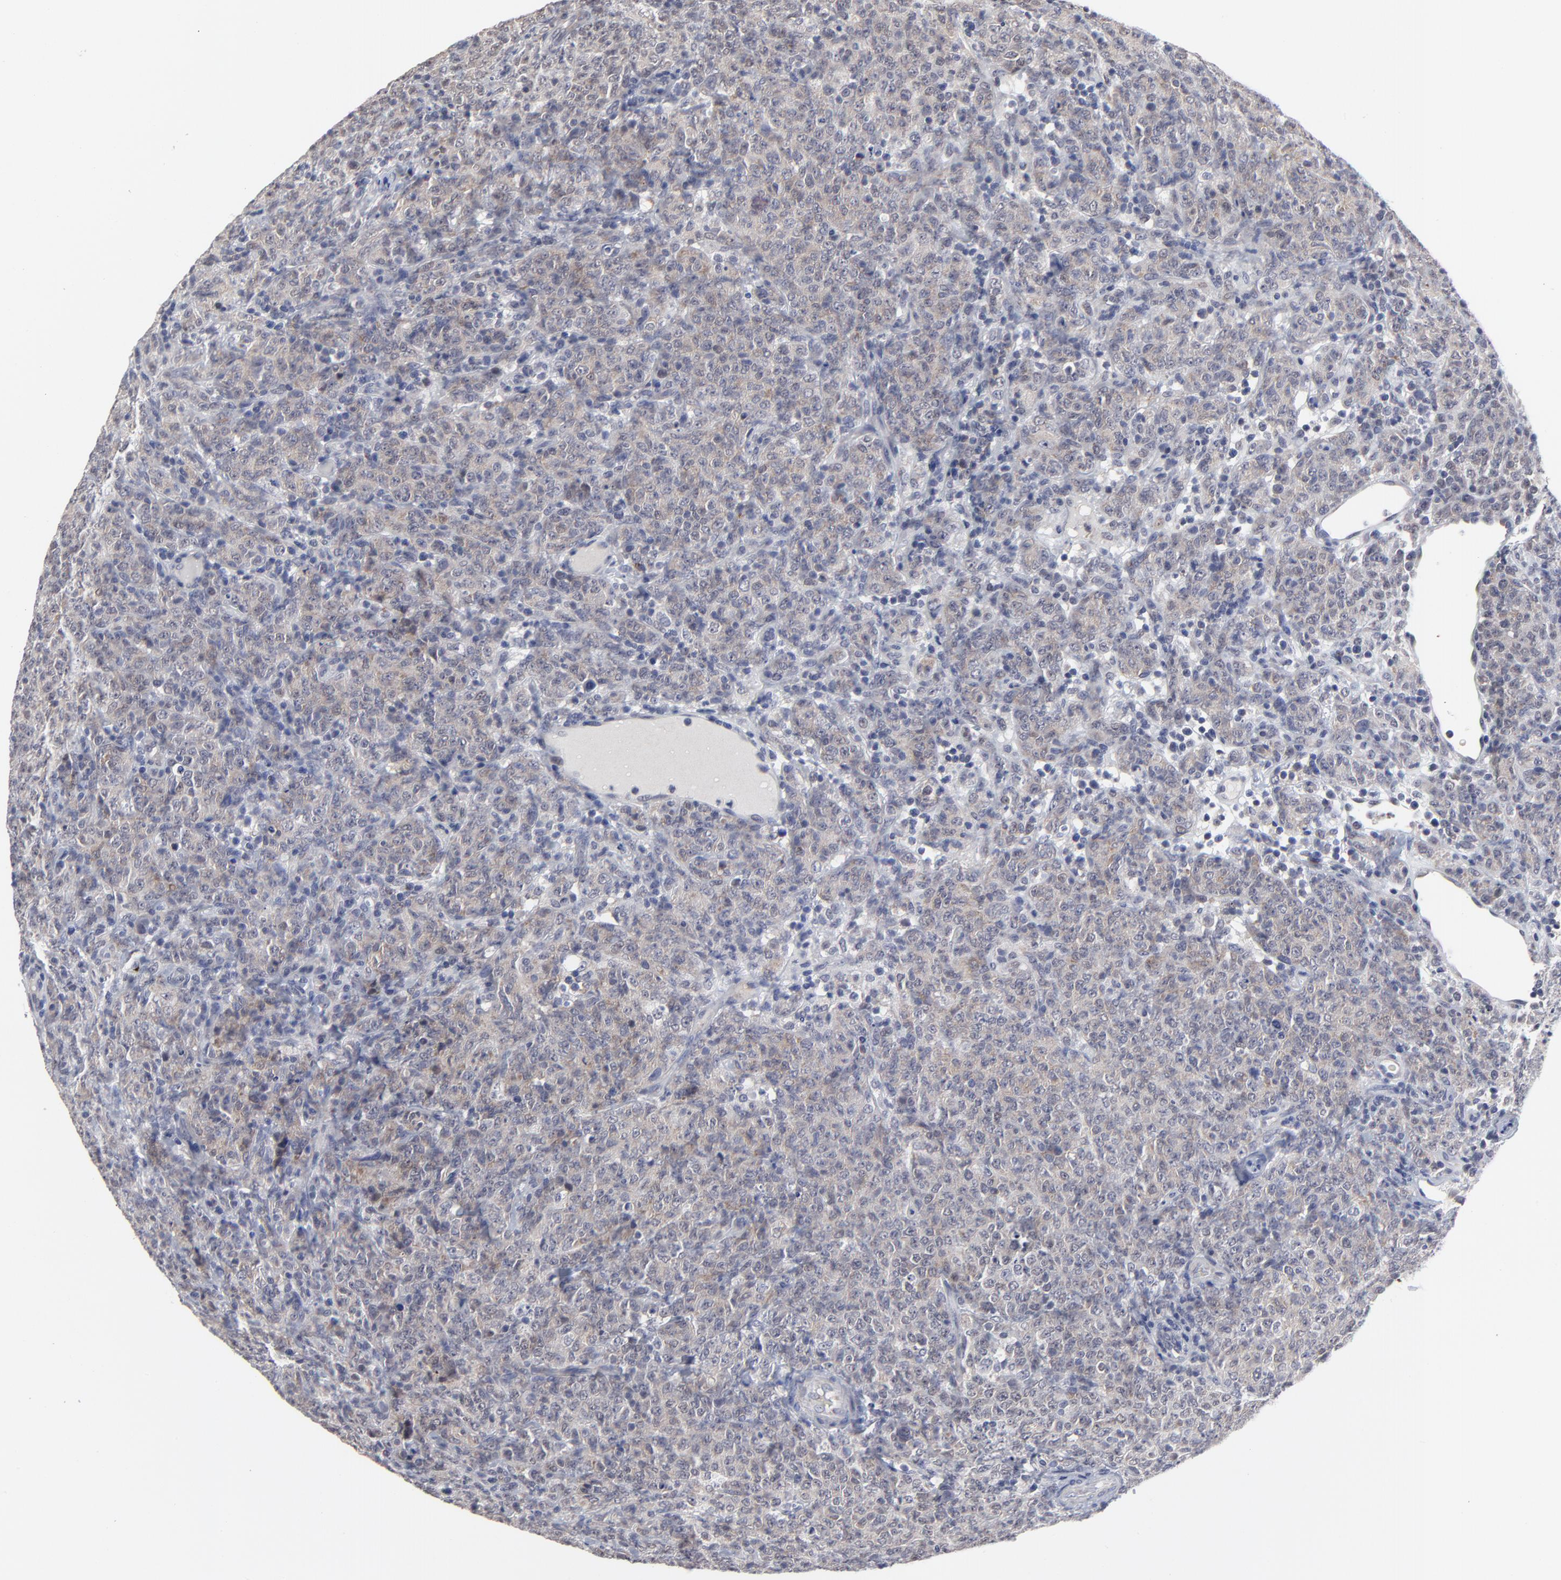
{"staining": {"intensity": "negative", "quantity": "none", "location": "none"}, "tissue": "lymphoma", "cell_type": "Tumor cells", "image_type": "cancer", "snomed": [{"axis": "morphology", "description": "Malignant lymphoma, non-Hodgkin's type, High grade"}, {"axis": "topography", "description": "Tonsil"}], "caption": "Immunohistochemical staining of human lymphoma shows no significant staining in tumor cells. (DAB (3,3'-diaminobenzidine) IHC visualized using brightfield microscopy, high magnification).", "gene": "MAGEA10", "patient": {"sex": "female", "age": 36}}